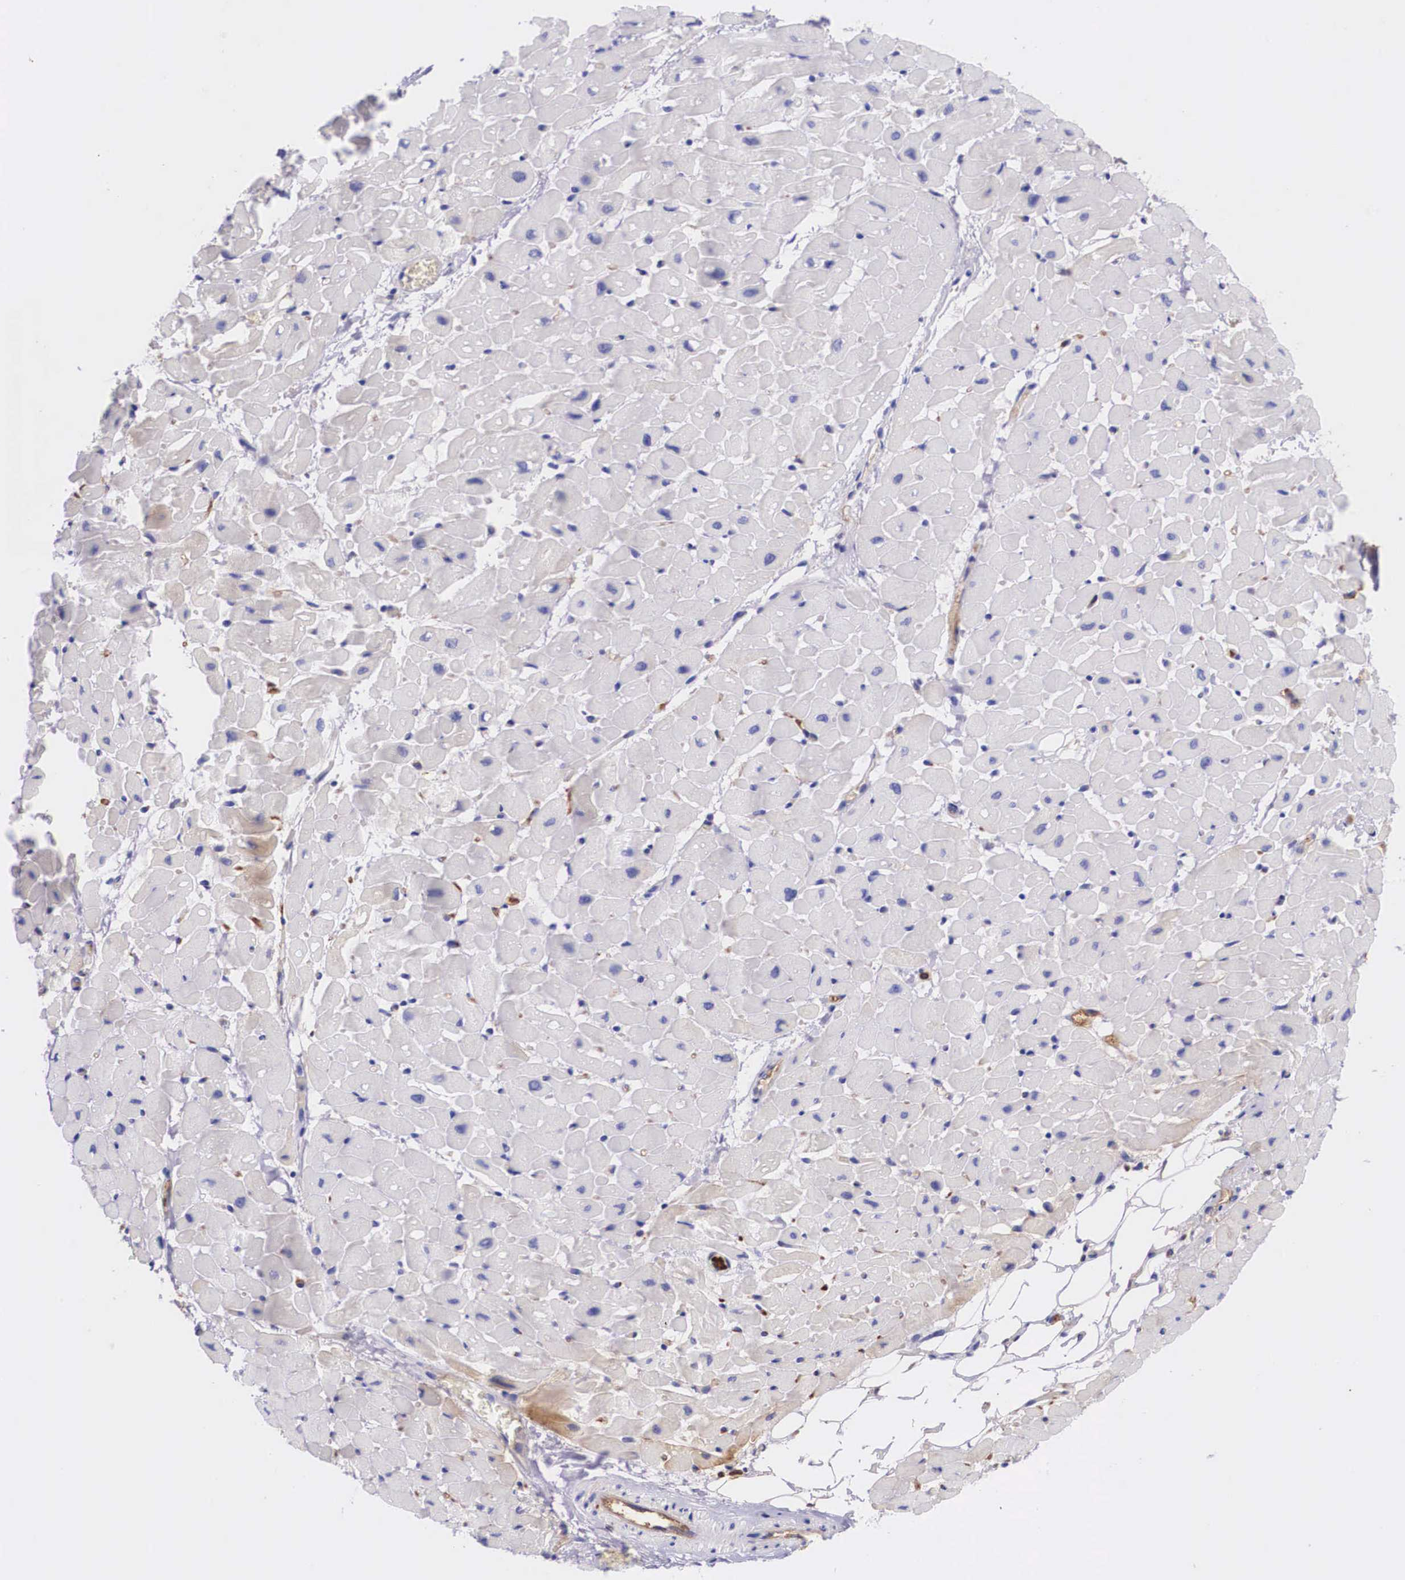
{"staining": {"intensity": "negative", "quantity": "none", "location": "none"}, "tissue": "heart muscle", "cell_type": "Cardiomyocytes", "image_type": "normal", "snomed": [{"axis": "morphology", "description": "Normal tissue, NOS"}, {"axis": "topography", "description": "Heart"}], "caption": "The immunohistochemistry micrograph has no significant expression in cardiomyocytes of heart muscle.", "gene": "PLG", "patient": {"sex": "male", "age": 45}}